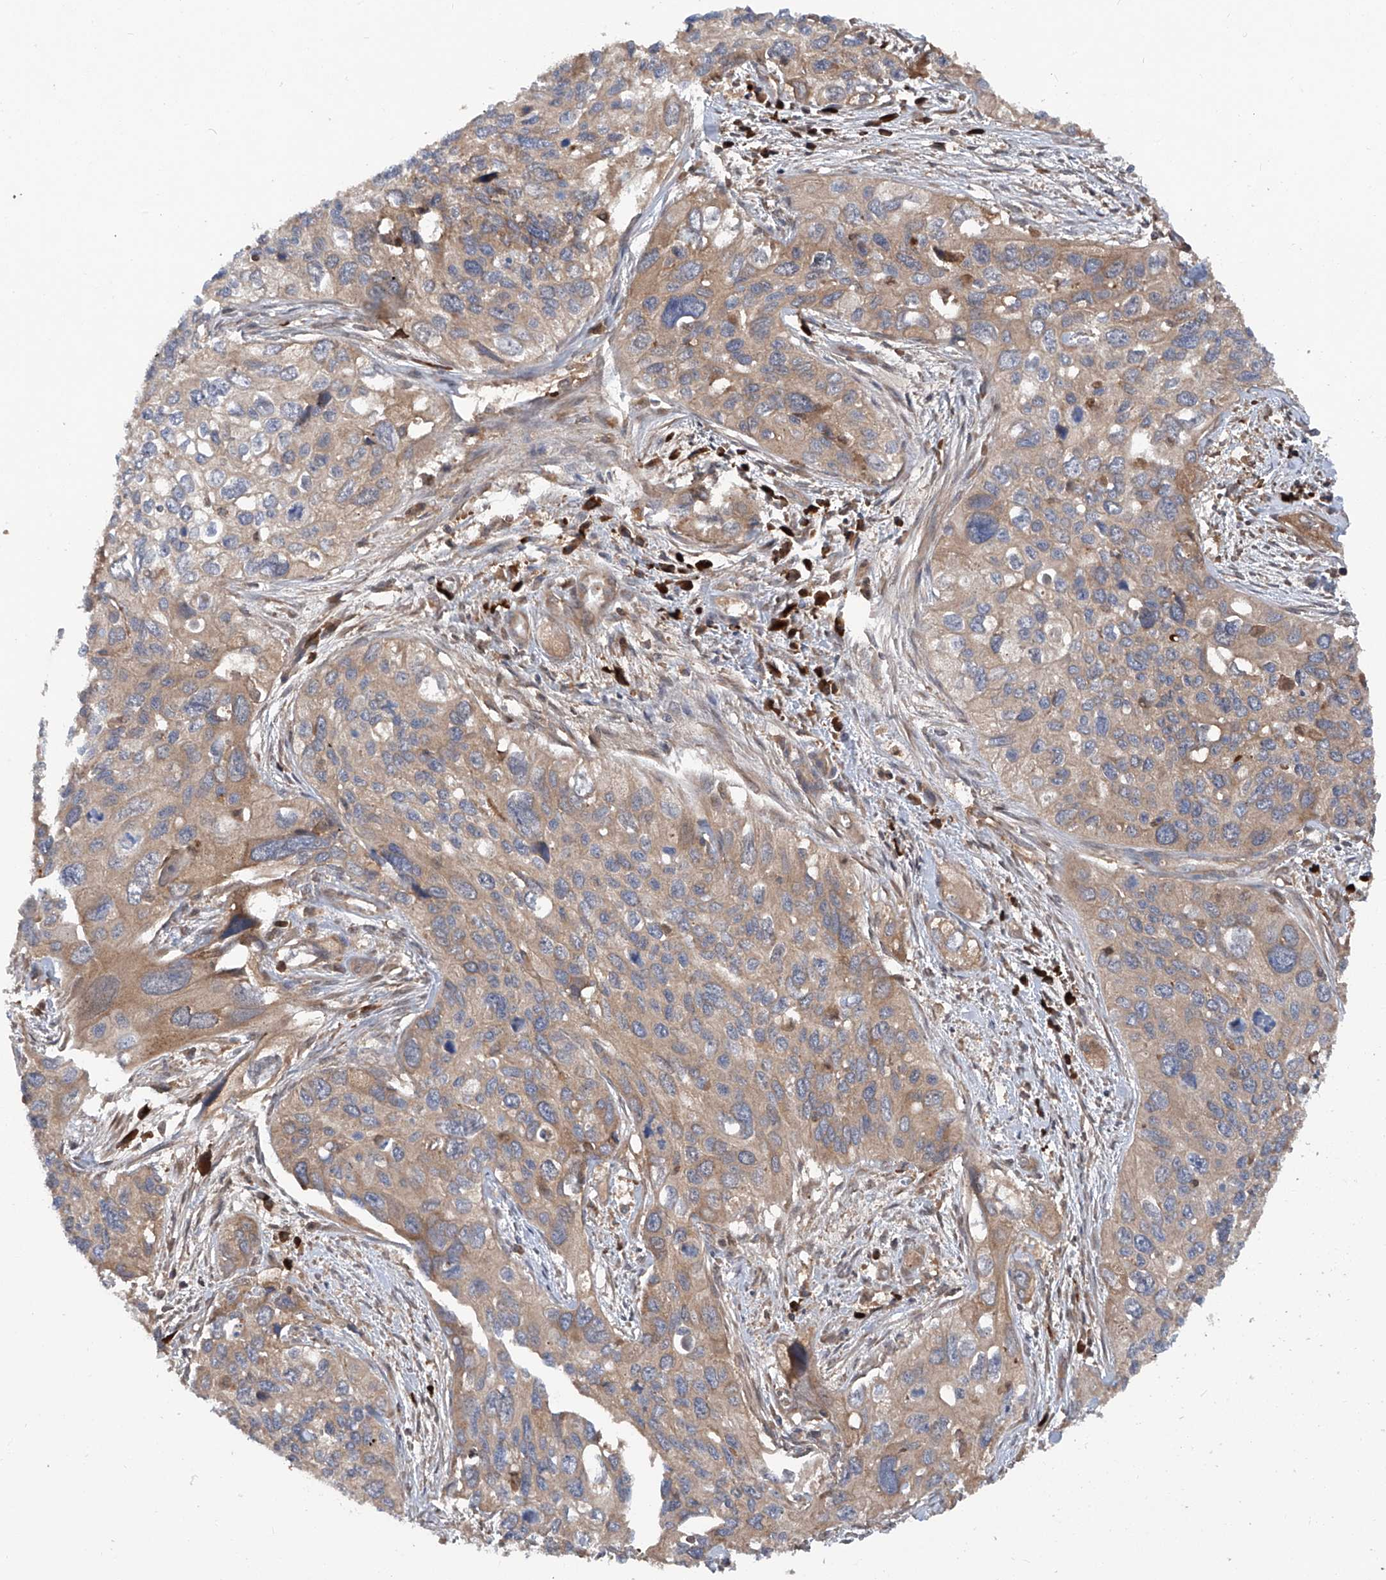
{"staining": {"intensity": "weak", "quantity": "25%-75%", "location": "cytoplasmic/membranous"}, "tissue": "cervical cancer", "cell_type": "Tumor cells", "image_type": "cancer", "snomed": [{"axis": "morphology", "description": "Squamous cell carcinoma, NOS"}, {"axis": "topography", "description": "Cervix"}], "caption": "Immunohistochemical staining of human cervical cancer shows low levels of weak cytoplasmic/membranous positivity in about 25%-75% of tumor cells. The staining was performed using DAB (3,3'-diaminobenzidine) to visualize the protein expression in brown, while the nuclei were stained in blue with hematoxylin (Magnification: 20x).", "gene": "ASCC3", "patient": {"sex": "female", "age": 55}}